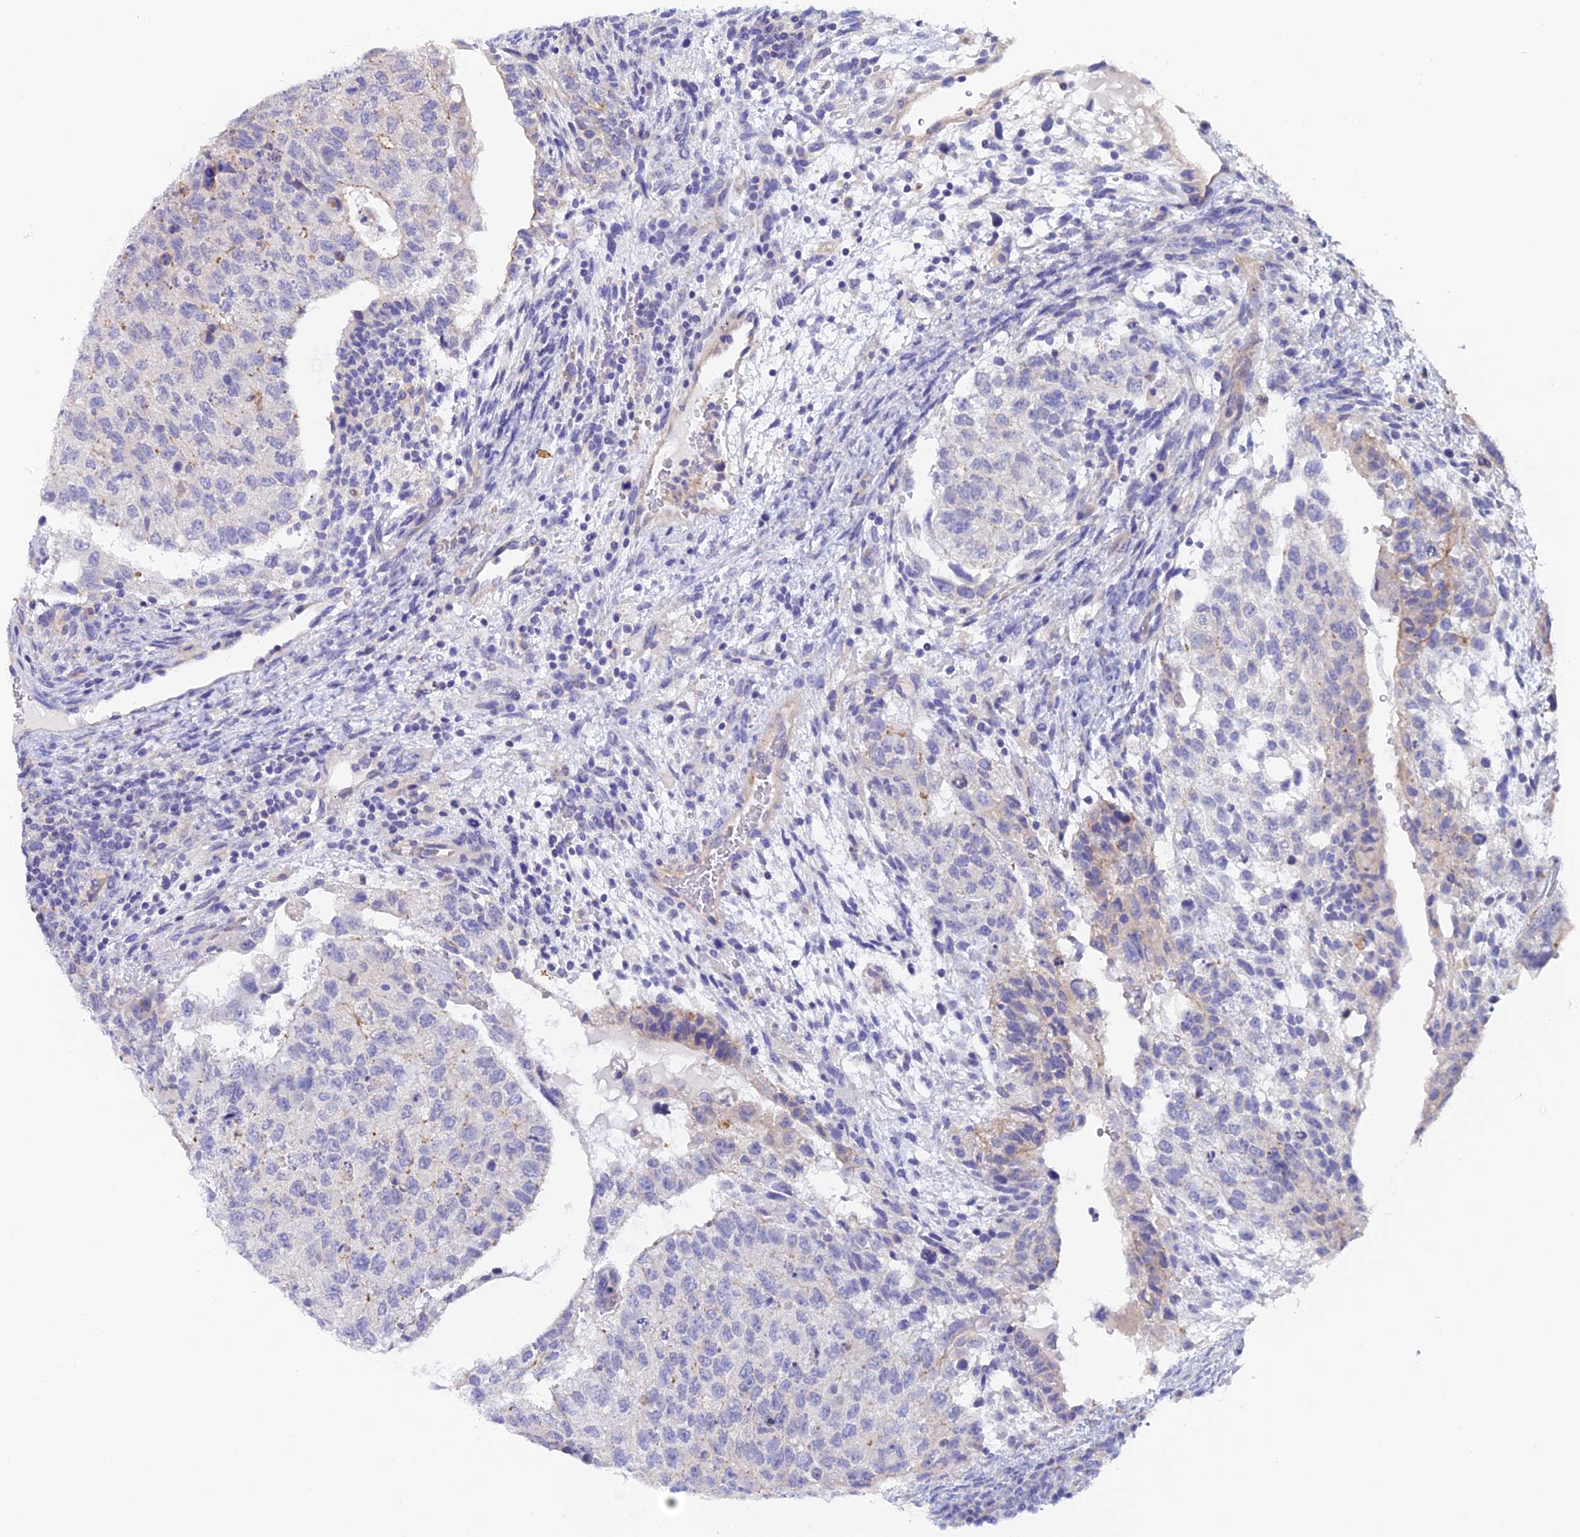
{"staining": {"intensity": "weak", "quantity": "<25%", "location": "cytoplasmic/membranous"}, "tissue": "testis cancer", "cell_type": "Tumor cells", "image_type": "cancer", "snomed": [{"axis": "morphology", "description": "Normal tissue, NOS"}, {"axis": "morphology", "description": "Carcinoma, Embryonal, NOS"}, {"axis": "topography", "description": "Testis"}], "caption": "Immunohistochemistry of testis cancer (embryonal carcinoma) displays no positivity in tumor cells.", "gene": "FZR1", "patient": {"sex": "male", "age": 36}}